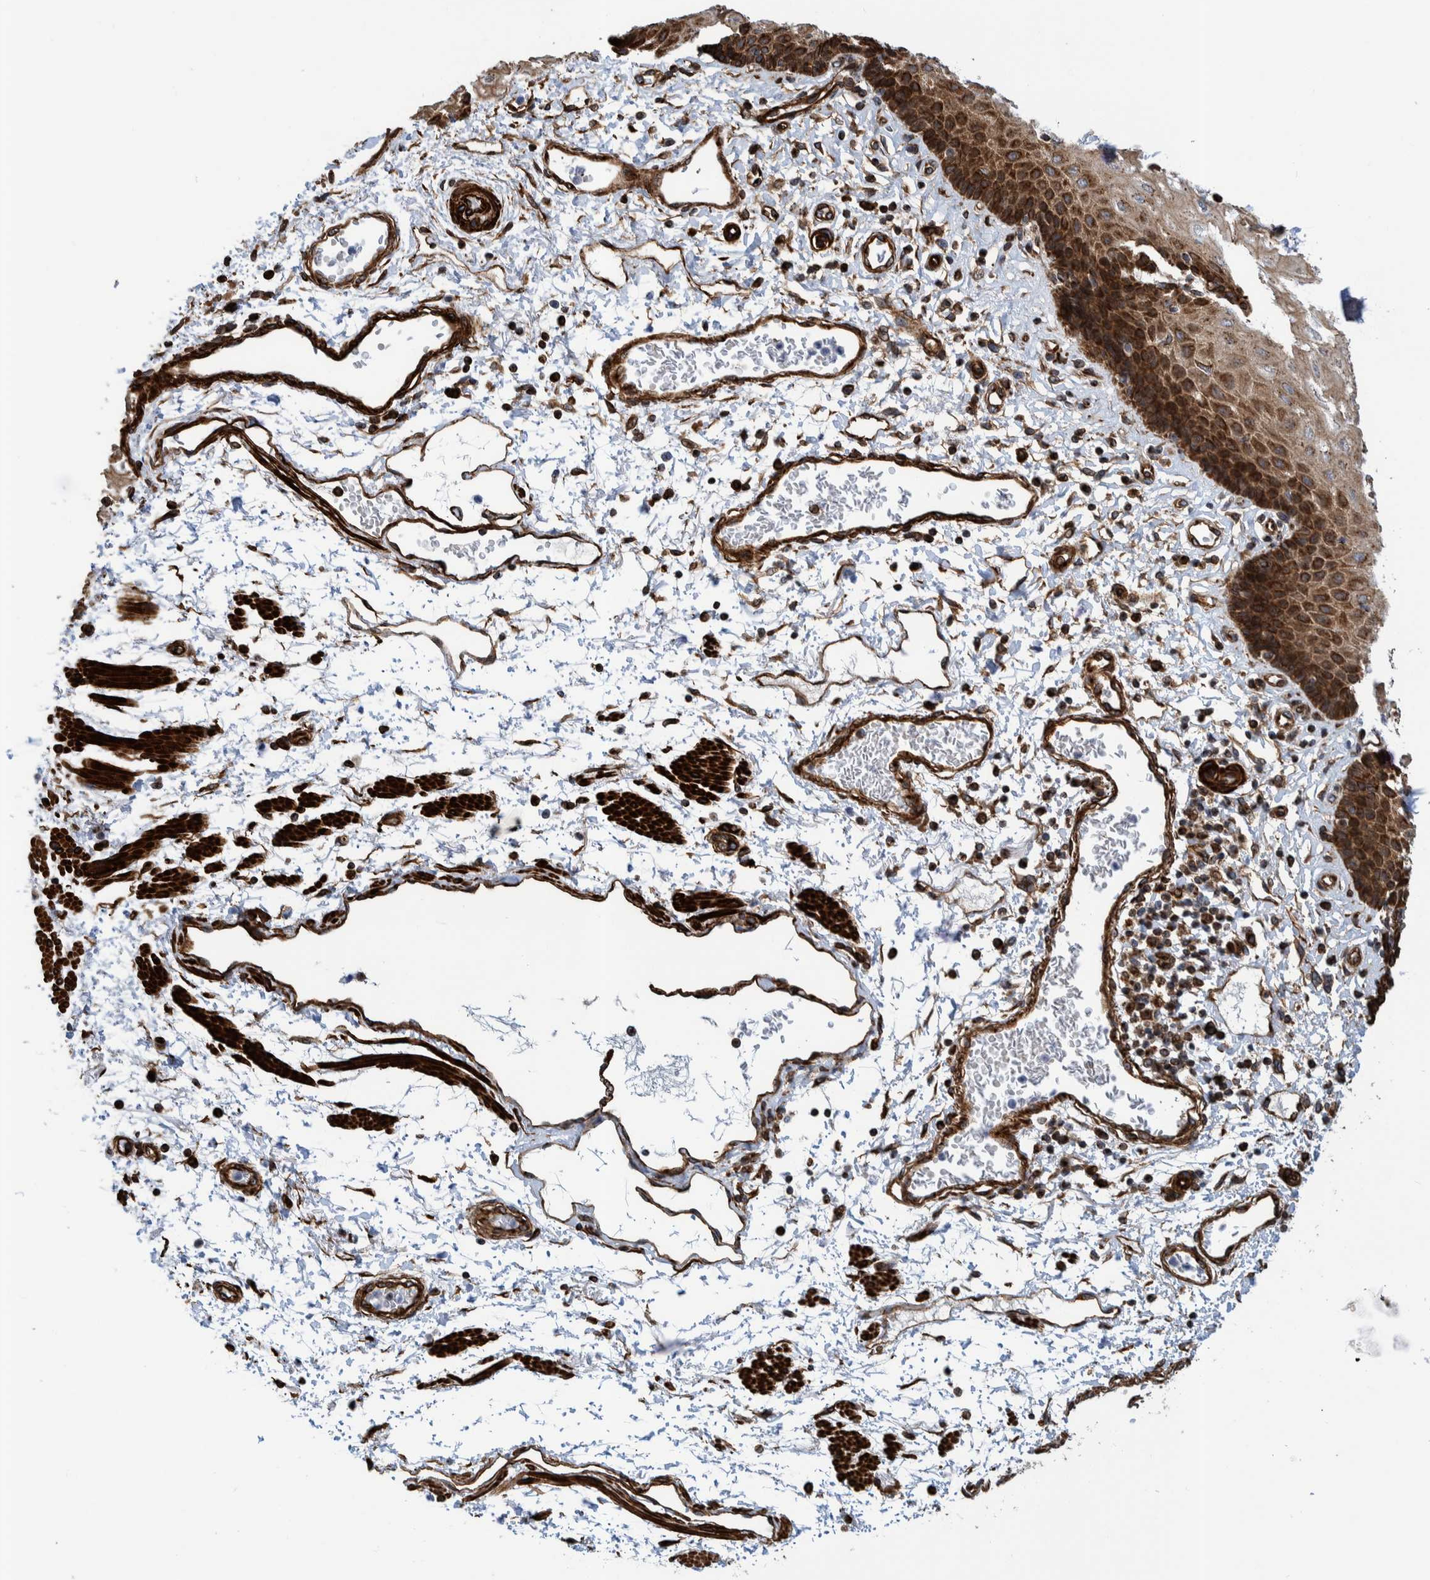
{"staining": {"intensity": "strong", "quantity": ">75%", "location": "cytoplasmic/membranous"}, "tissue": "esophagus", "cell_type": "Squamous epithelial cells", "image_type": "normal", "snomed": [{"axis": "morphology", "description": "Normal tissue, NOS"}, {"axis": "topography", "description": "Esophagus"}], "caption": "Protein expression analysis of normal esophagus exhibits strong cytoplasmic/membranous positivity in approximately >75% of squamous epithelial cells.", "gene": "CCDC57", "patient": {"sex": "male", "age": 54}}